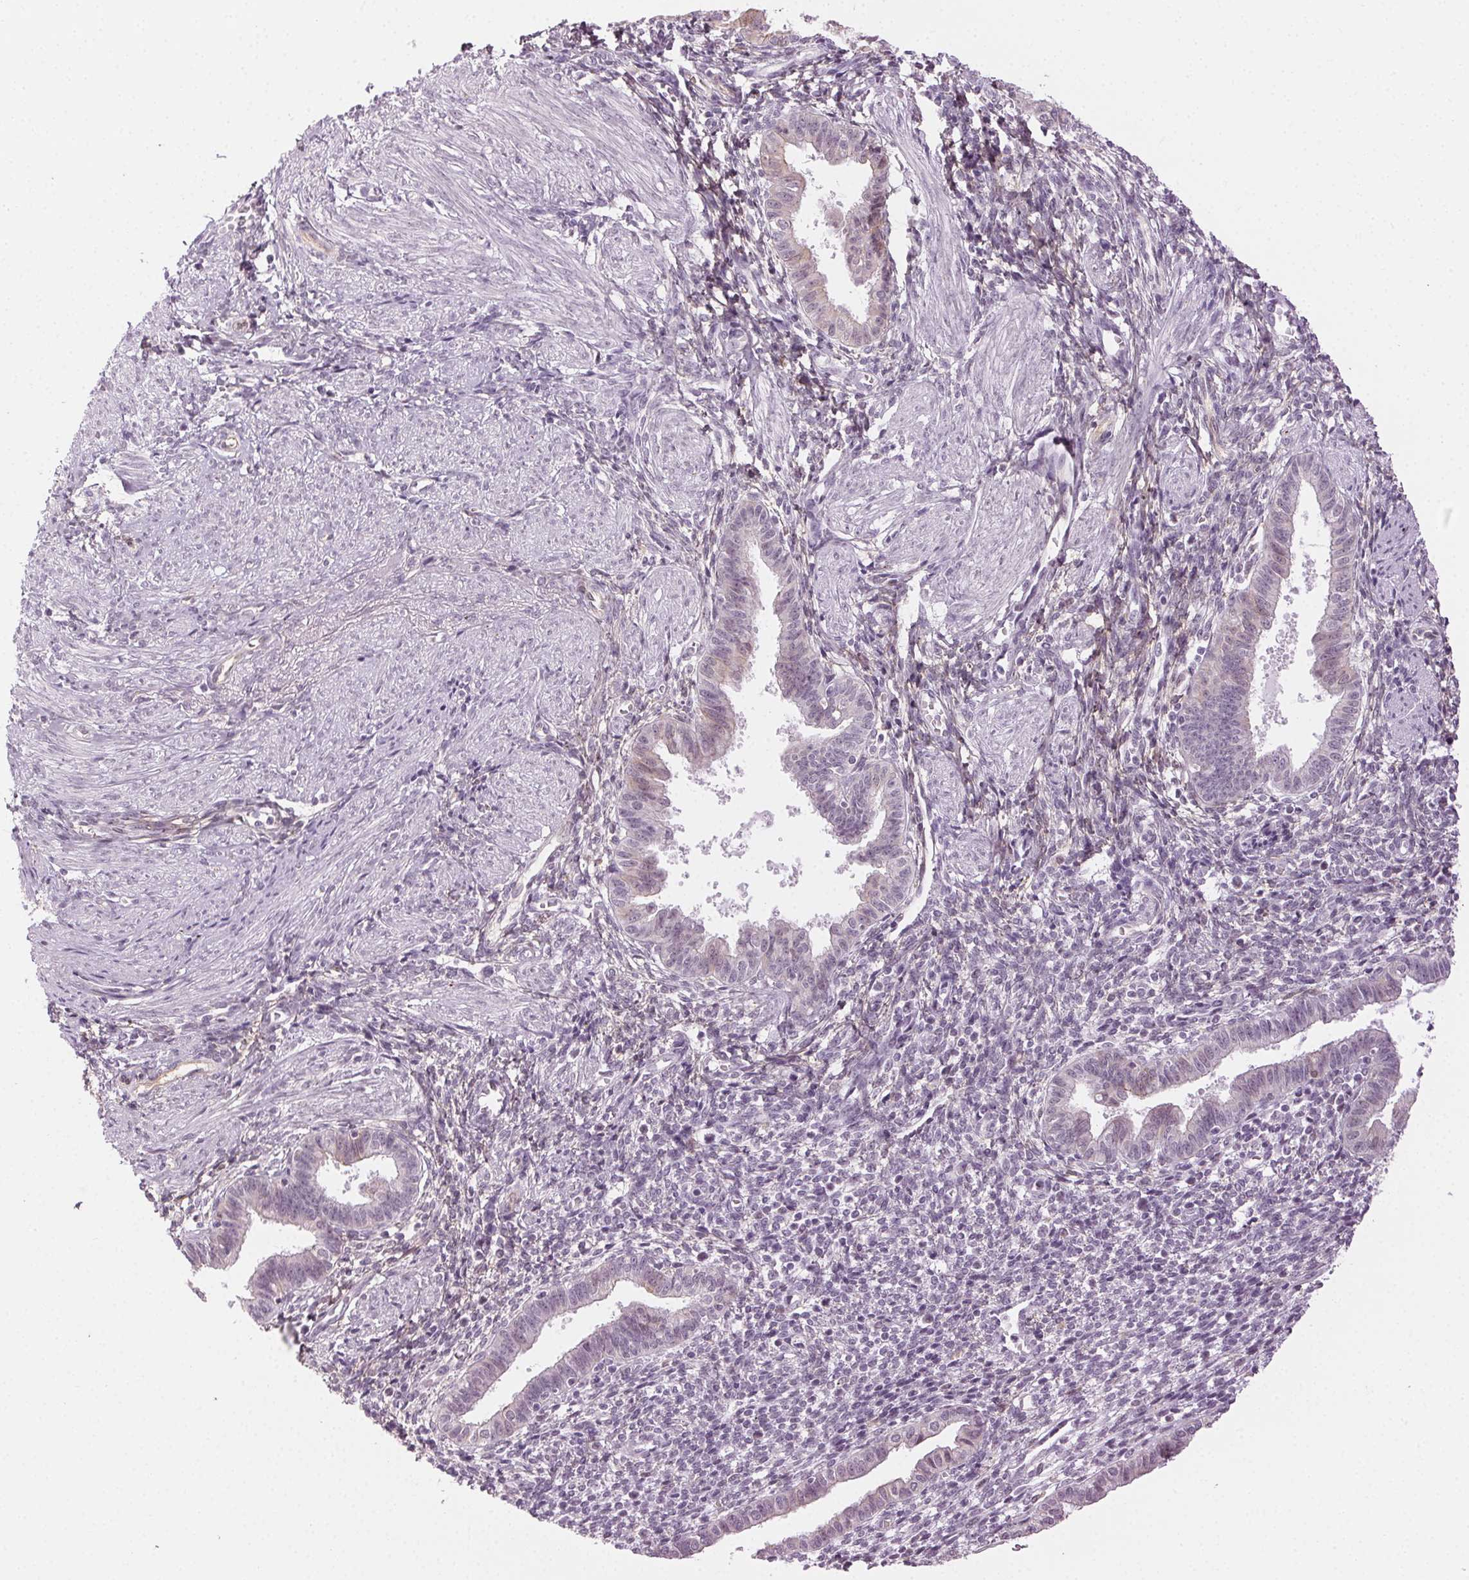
{"staining": {"intensity": "negative", "quantity": "none", "location": "none"}, "tissue": "endometrium", "cell_type": "Cells in endometrial stroma", "image_type": "normal", "snomed": [{"axis": "morphology", "description": "Normal tissue, NOS"}, {"axis": "topography", "description": "Endometrium"}], "caption": "Endometrium stained for a protein using immunohistochemistry (IHC) shows no positivity cells in endometrial stroma.", "gene": "AIF1L", "patient": {"sex": "female", "age": 37}}